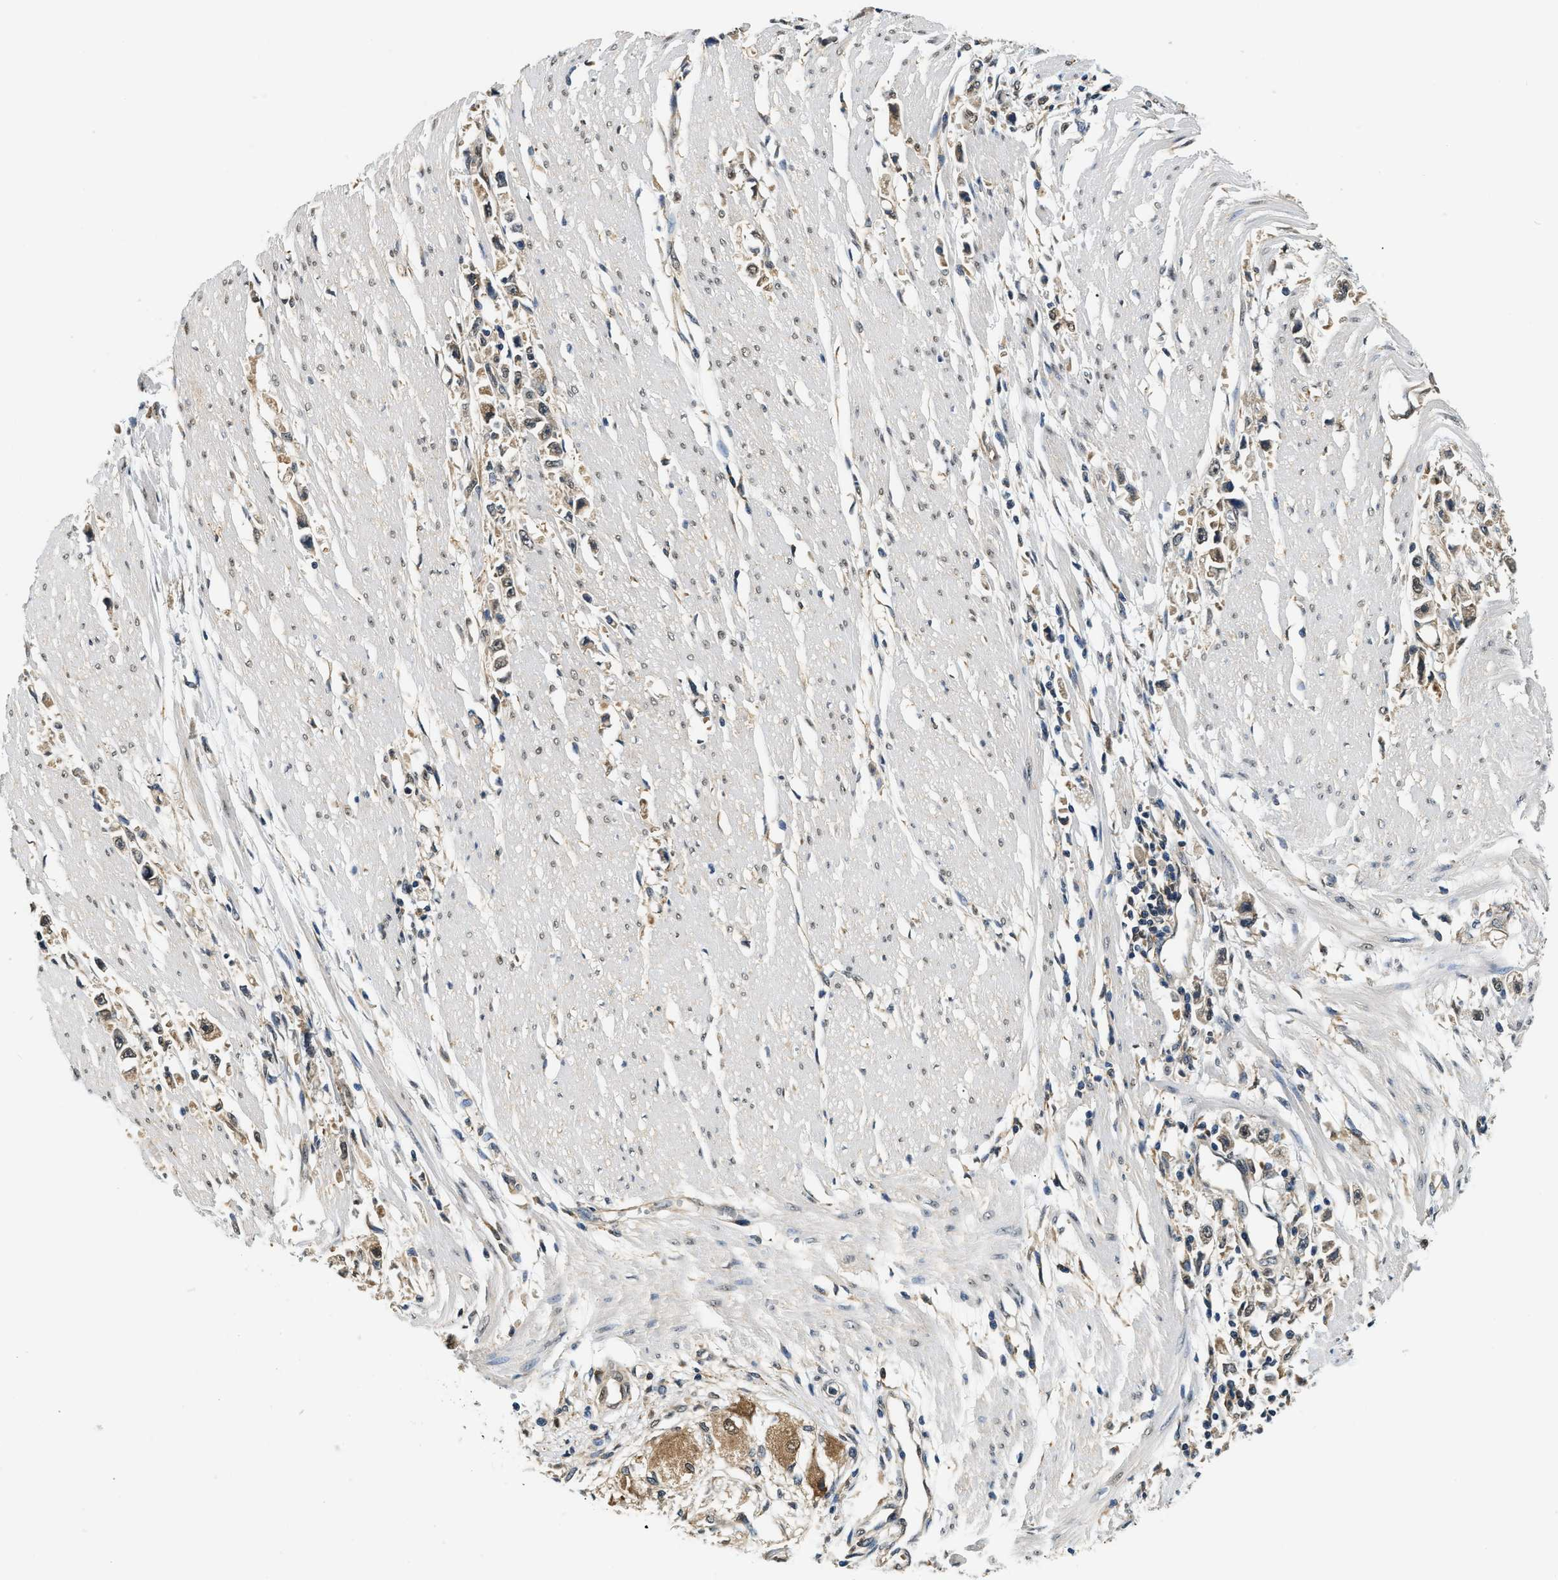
{"staining": {"intensity": "moderate", "quantity": "<25%", "location": "cytoplasmic/membranous"}, "tissue": "stomach cancer", "cell_type": "Tumor cells", "image_type": "cancer", "snomed": [{"axis": "morphology", "description": "Adenocarcinoma, NOS"}, {"axis": "topography", "description": "Stomach"}], "caption": "About <25% of tumor cells in stomach adenocarcinoma reveal moderate cytoplasmic/membranous protein expression as visualized by brown immunohistochemical staining.", "gene": "BCL7C", "patient": {"sex": "female", "age": 59}}